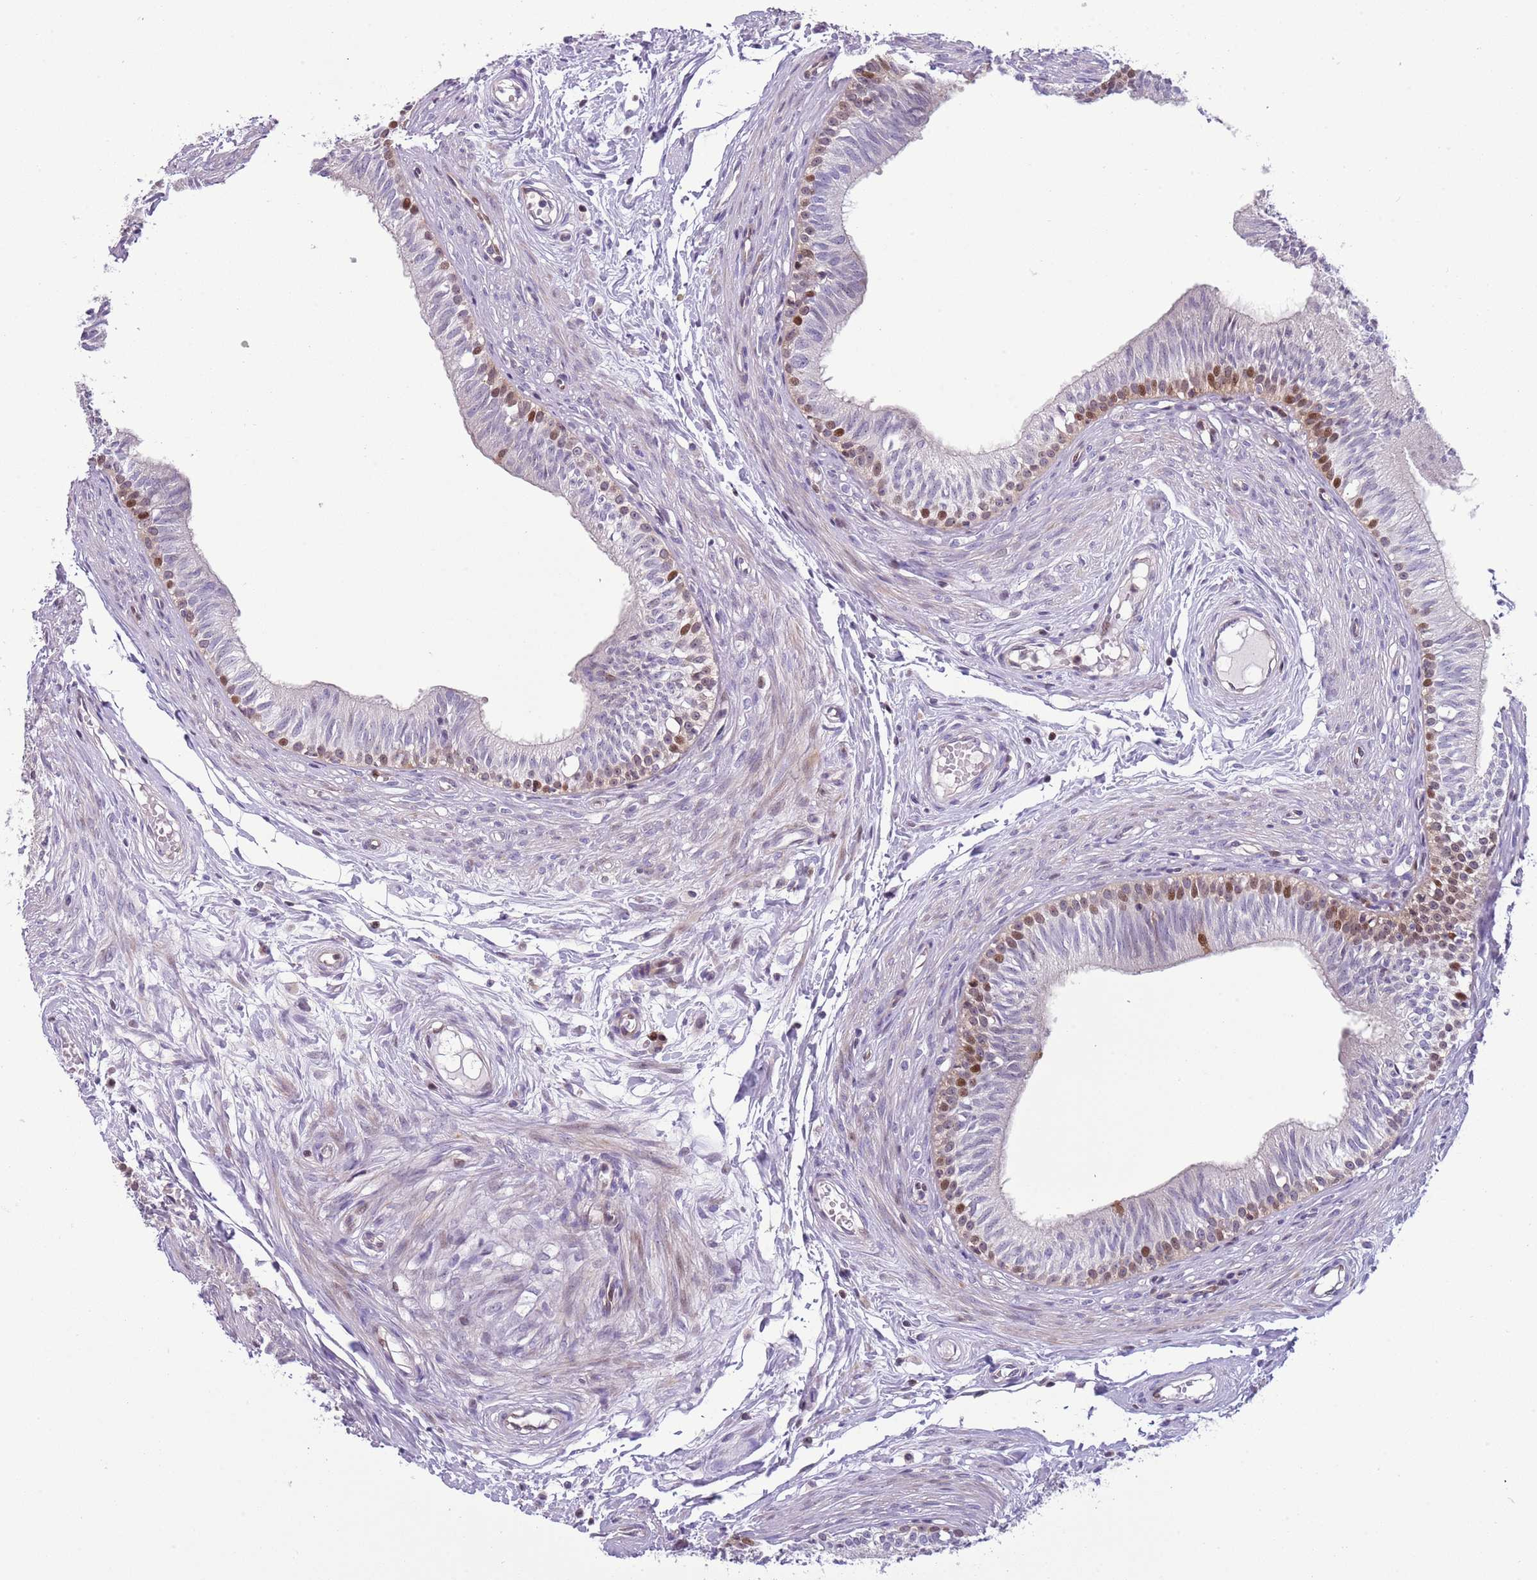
{"staining": {"intensity": "moderate", "quantity": "25%-75%", "location": "cytoplasmic/membranous,nuclear"}, "tissue": "epididymis", "cell_type": "Glandular cells", "image_type": "normal", "snomed": [{"axis": "morphology", "description": "Normal tissue, NOS"}, {"axis": "topography", "description": "Epididymis, spermatic cord, NOS"}], "caption": "Protein analysis of benign epididymis demonstrates moderate cytoplasmic/membranous,nuclear positivity in approximately 25%-75% of glandular cells.", "gene": "NBPF4", "patient": {"sex": "male", "age": 22}}